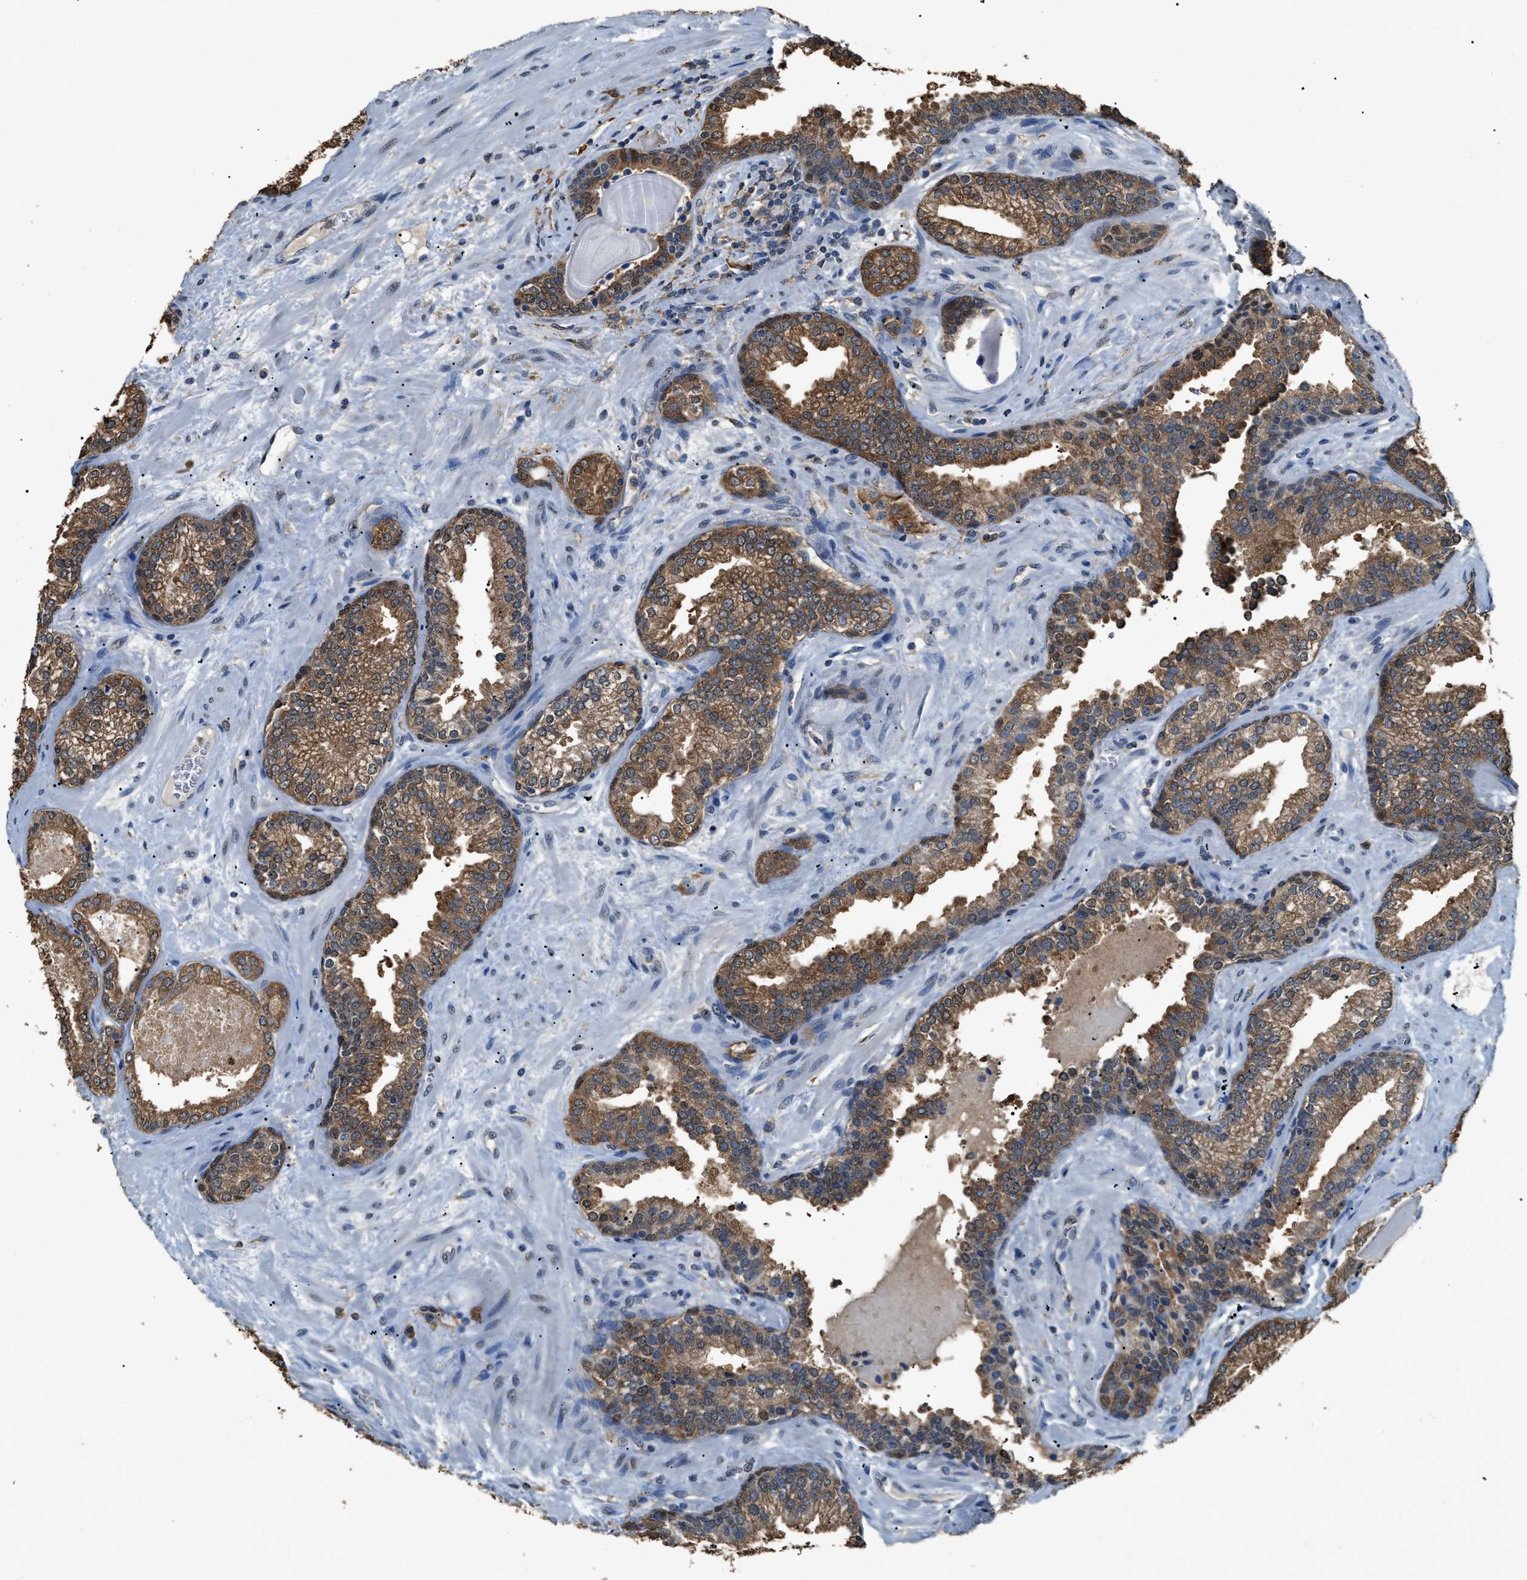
{"staining": {"intensity": "moderate", "quantity": ">75%", "location": "cytoplasmic/membranous"}, "tissue": "prostate cancer", "cell_type": "Tumor cells", "image_type": "cancer", "snomed": [{"axis": "morphology", "description": "Adenocarcinoma, Low grade"}, {"axis": "topography", "description": "Prostate"}], "caption": "DAB (3,3'-diaminobenzidine) immunohistochemical staining of prostate low-grade adenocarcinoma displays moderate cytoplasmic/membranous protein staining in about >75% of tumor cells. (brown staining indicates protein expression, while blue staining denotes nuclei).", "gene": "GCN1", "patient": {"sex": "male", "age": 65}}